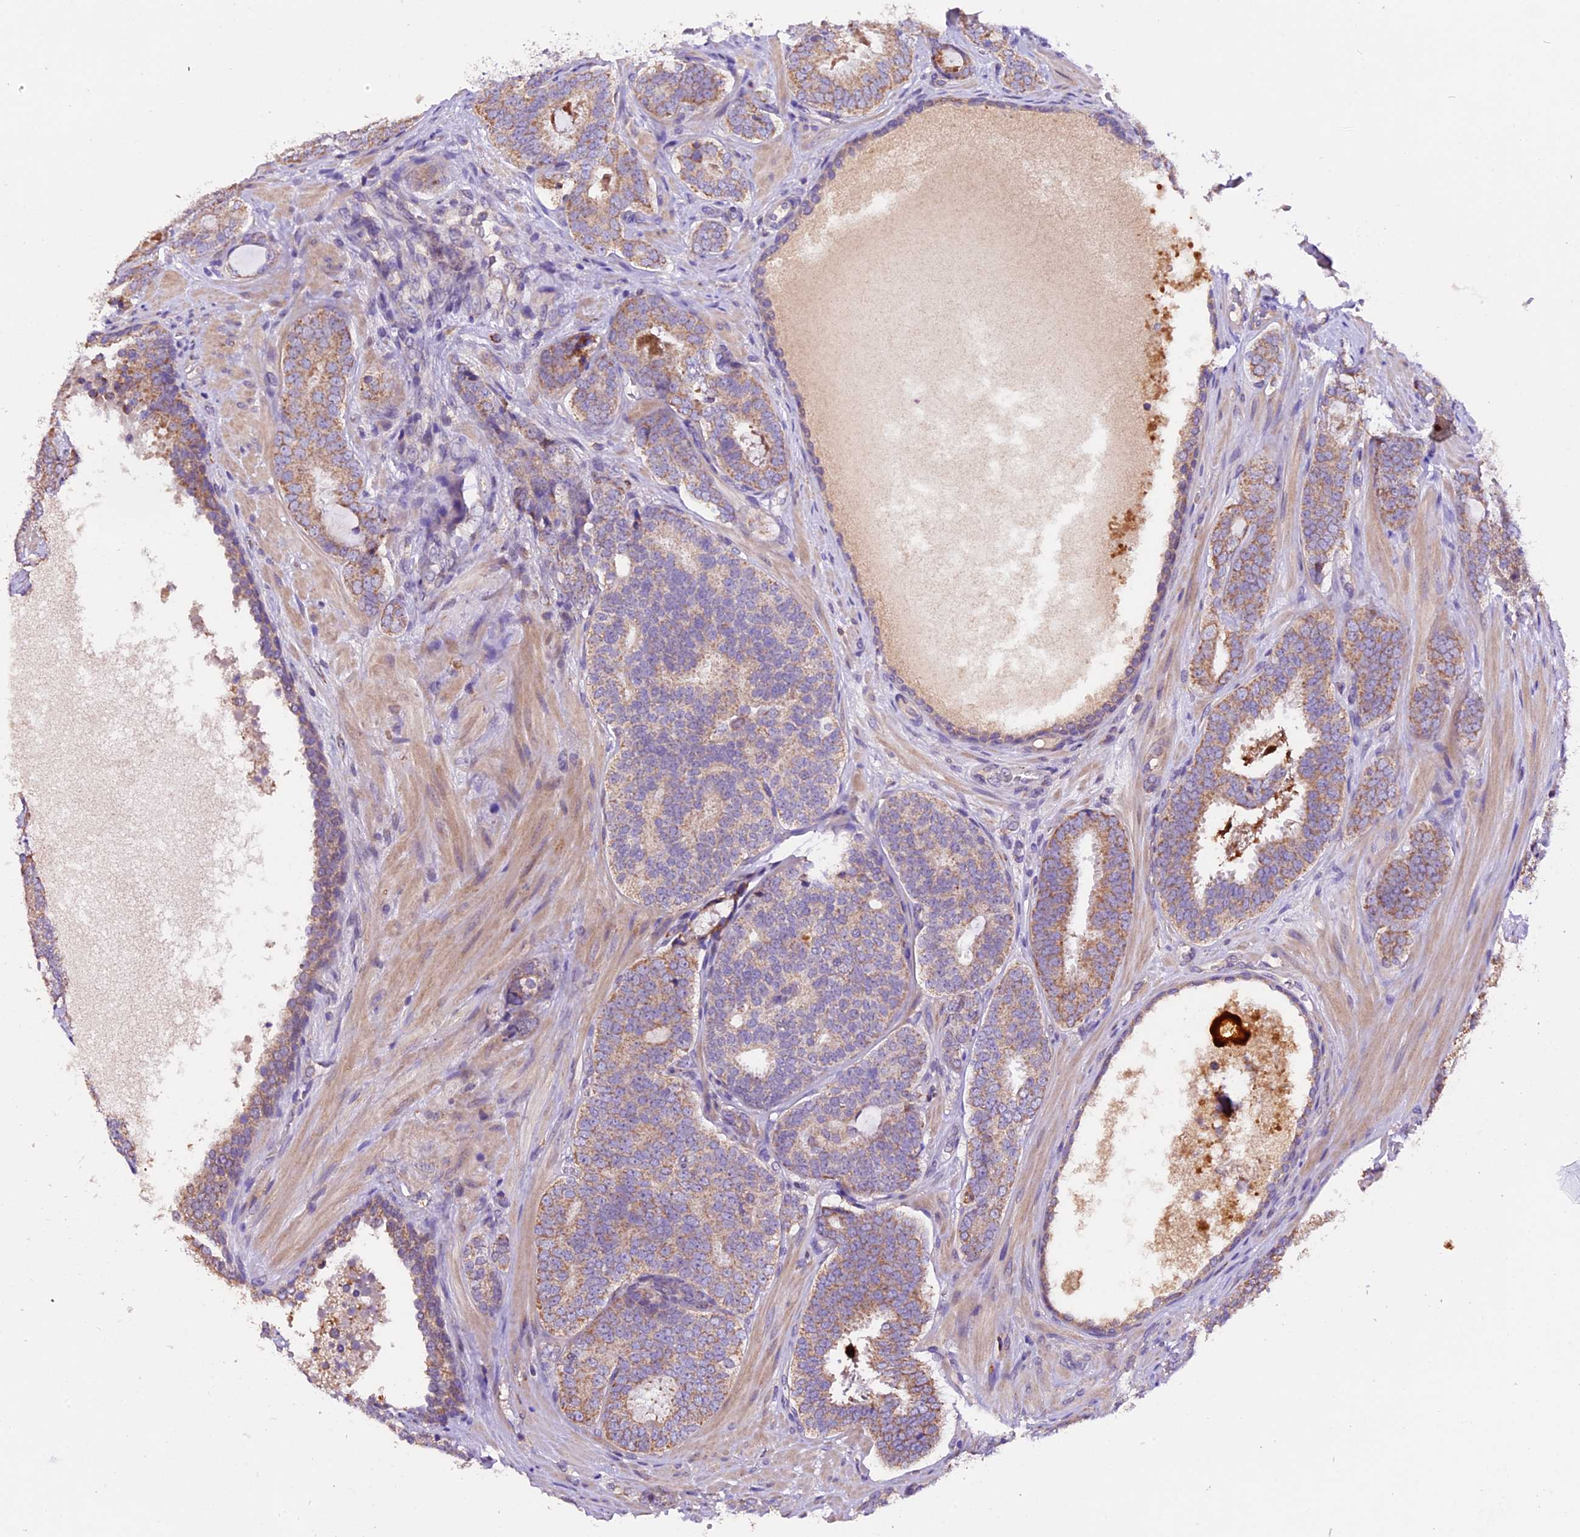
{"staining": {"intensity": "moderate", "quantity": ">75%", "location": "cytoplasmic/membranous"}, "tissue": "prostate cancer", "cell_type": "Tumor cells", "image_type": "cancer", "snomed": [{"axis": "morphology", "description": "Adenocarcinoma, High grade"}, {"axis": "topography", "description": "Prostate"}], "caption": "Protein staining reveals moderate cytoplasmic/membranous staining in approximately >75% of tumor cells in prostate cancer.", "gene": "DDX28", "patient": {"sex": "male", "age": 63}}